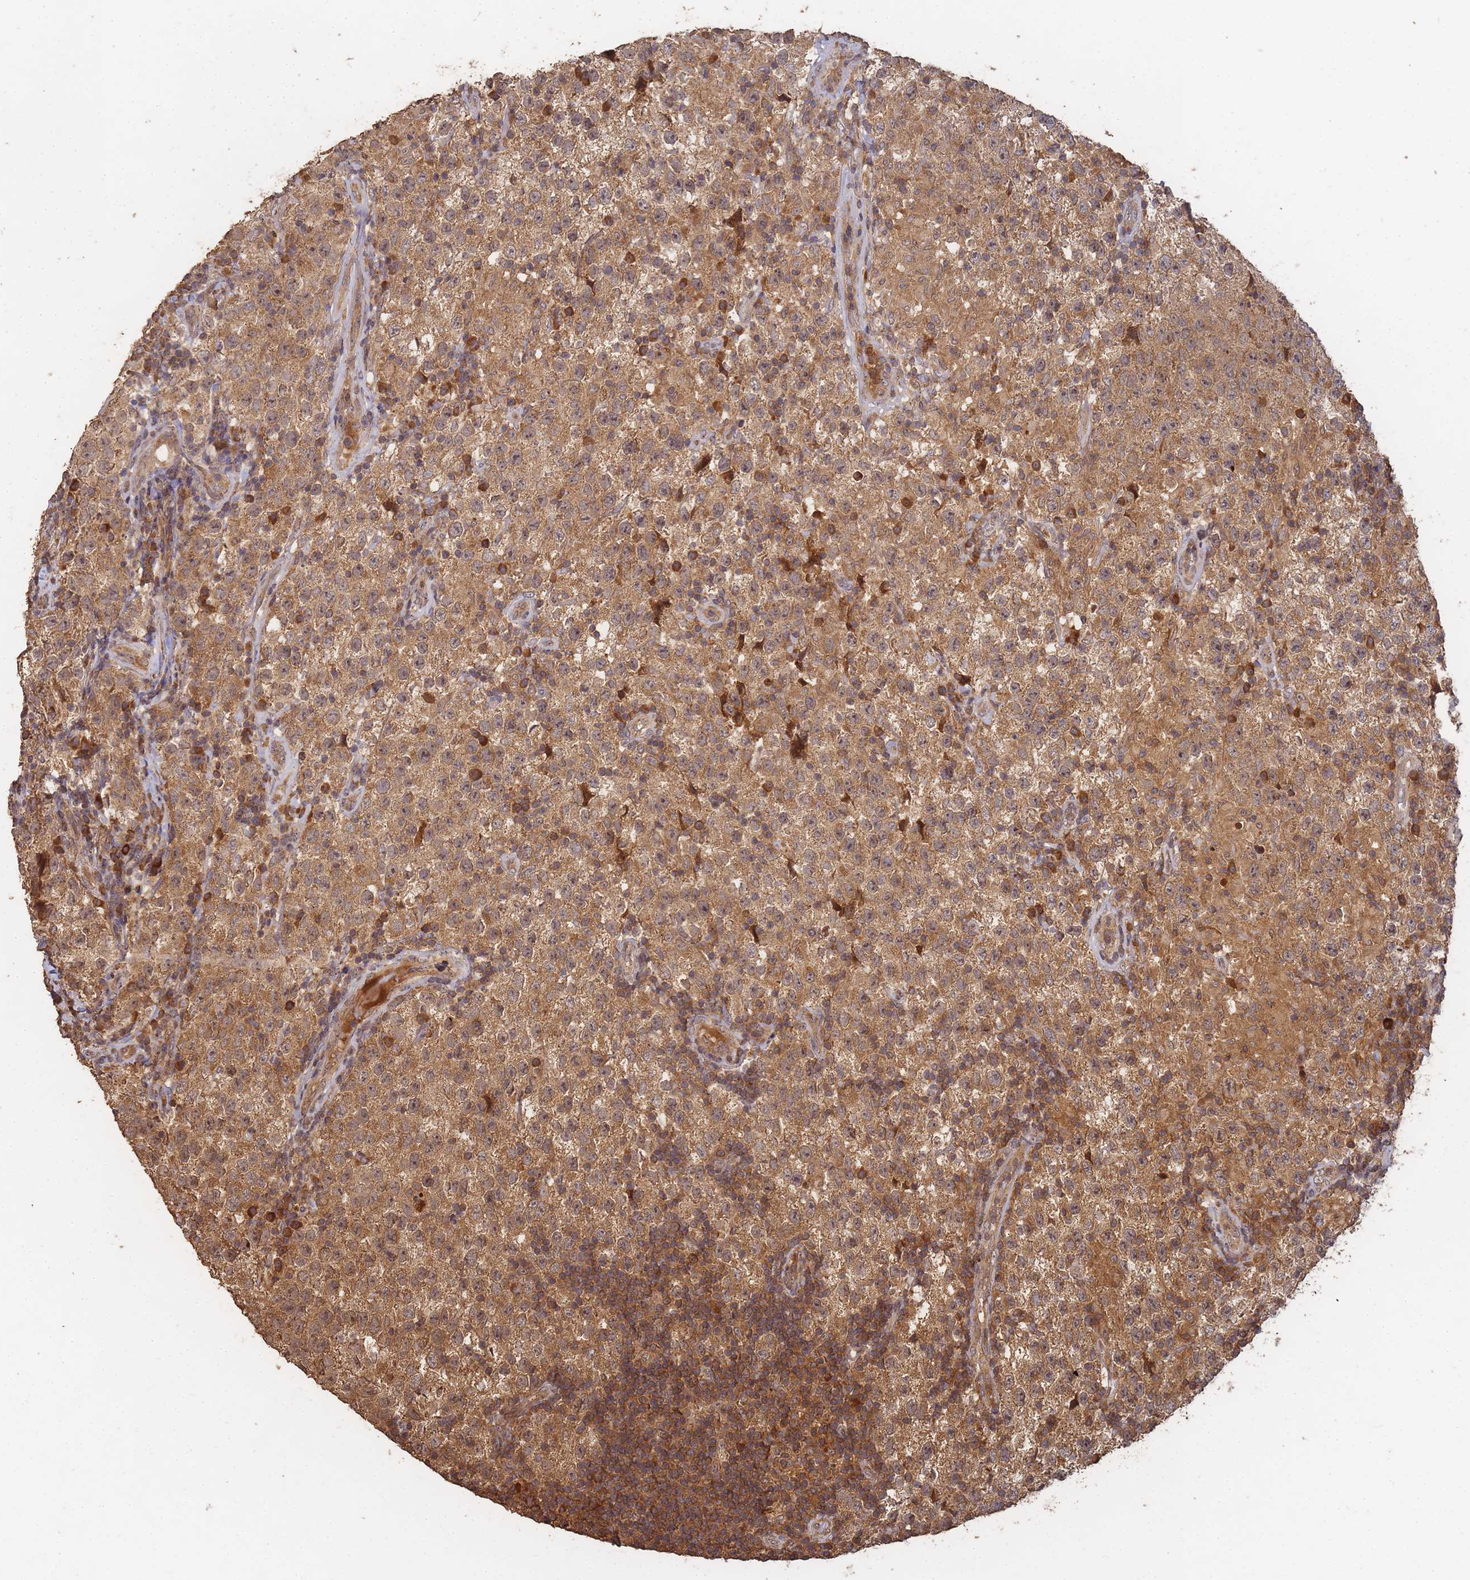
{"staining": {"intensity": "moderate", "quantity": ">75%", "location": "cytoplasmic/membranous,nuclear"}, "tissue": "testis cancer", "cell_type": "Tumor cells", "image_type": "cancer", "snomed": [{"axis": "morphology", "description": "Seminoma, NOS"}, {"axis": "morphology", "description": "Carcinoma, Embryonal, NOS"}, {"axis": "topography", "description": "Testis"}], "caption": "Human testis cancer stained with a brown dye reveals moderate cytoplasmic/membranous and nuclear positive staining in approximately >75% of tumor cells.", "gene": "ALKBH1", "patient": {"sex": "male", "age": 41}}